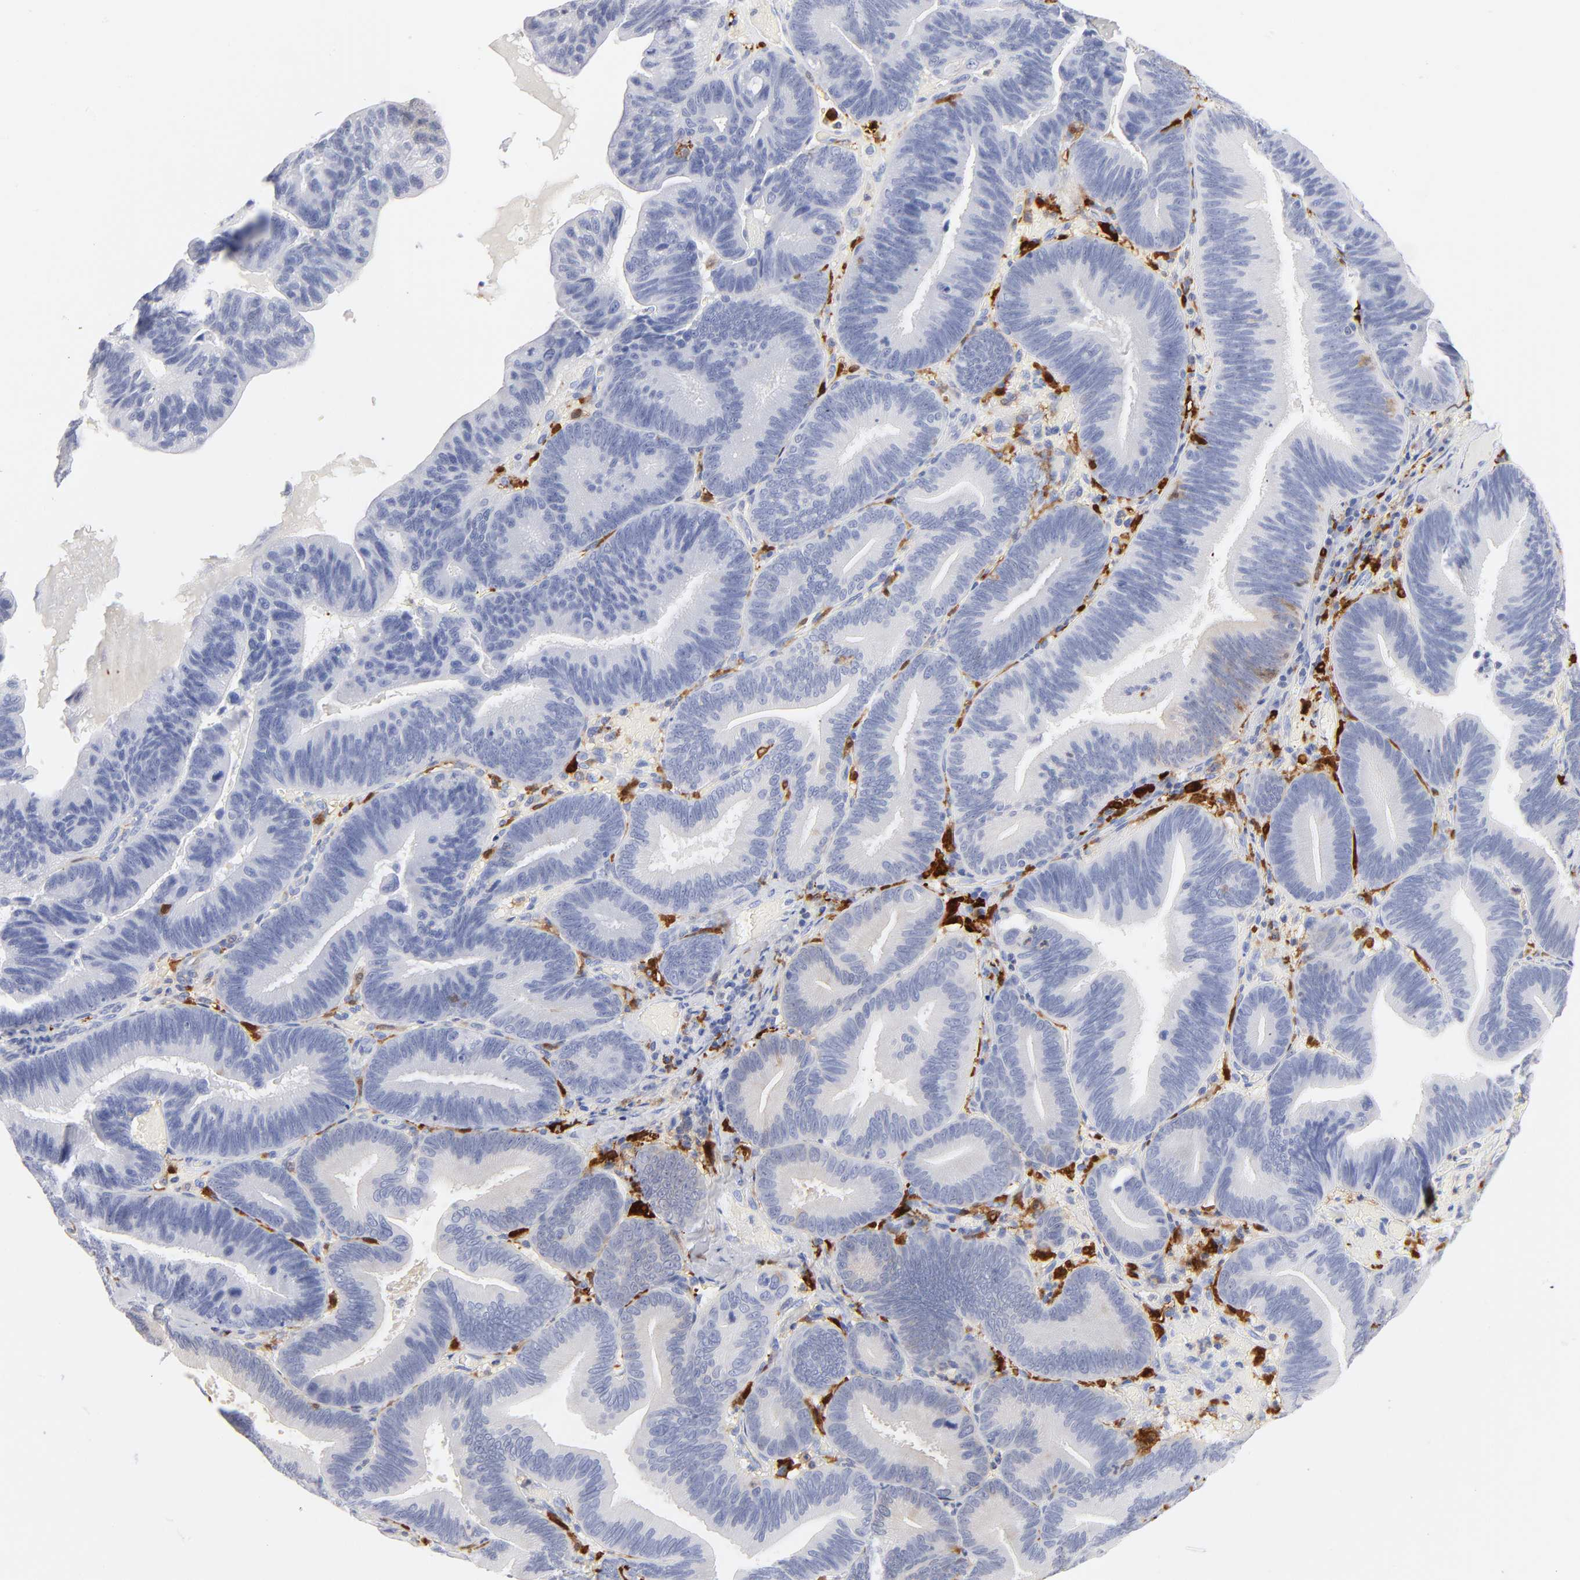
{"staining": {"intensity": "negative", "quantity": "none", "location": "none"}, "tissue": "pancreatic cancer", "cell_type": "Tumor cells", "image_type": "cancer", "snomed": [{"axis": "morphology", "description": "Adenocarcinoma, NOS"}, {"axis": "topography", "description": "Pancreas"}], "caption": "Immunohistochemistry image of neoplastic tissue: pancreatic cancer (adenocarcinoma) stained with DAB shows no significant protein staining in tumor cells.", "gene": "IFIT2", "patient": {"sex": "male", "age": 82}}